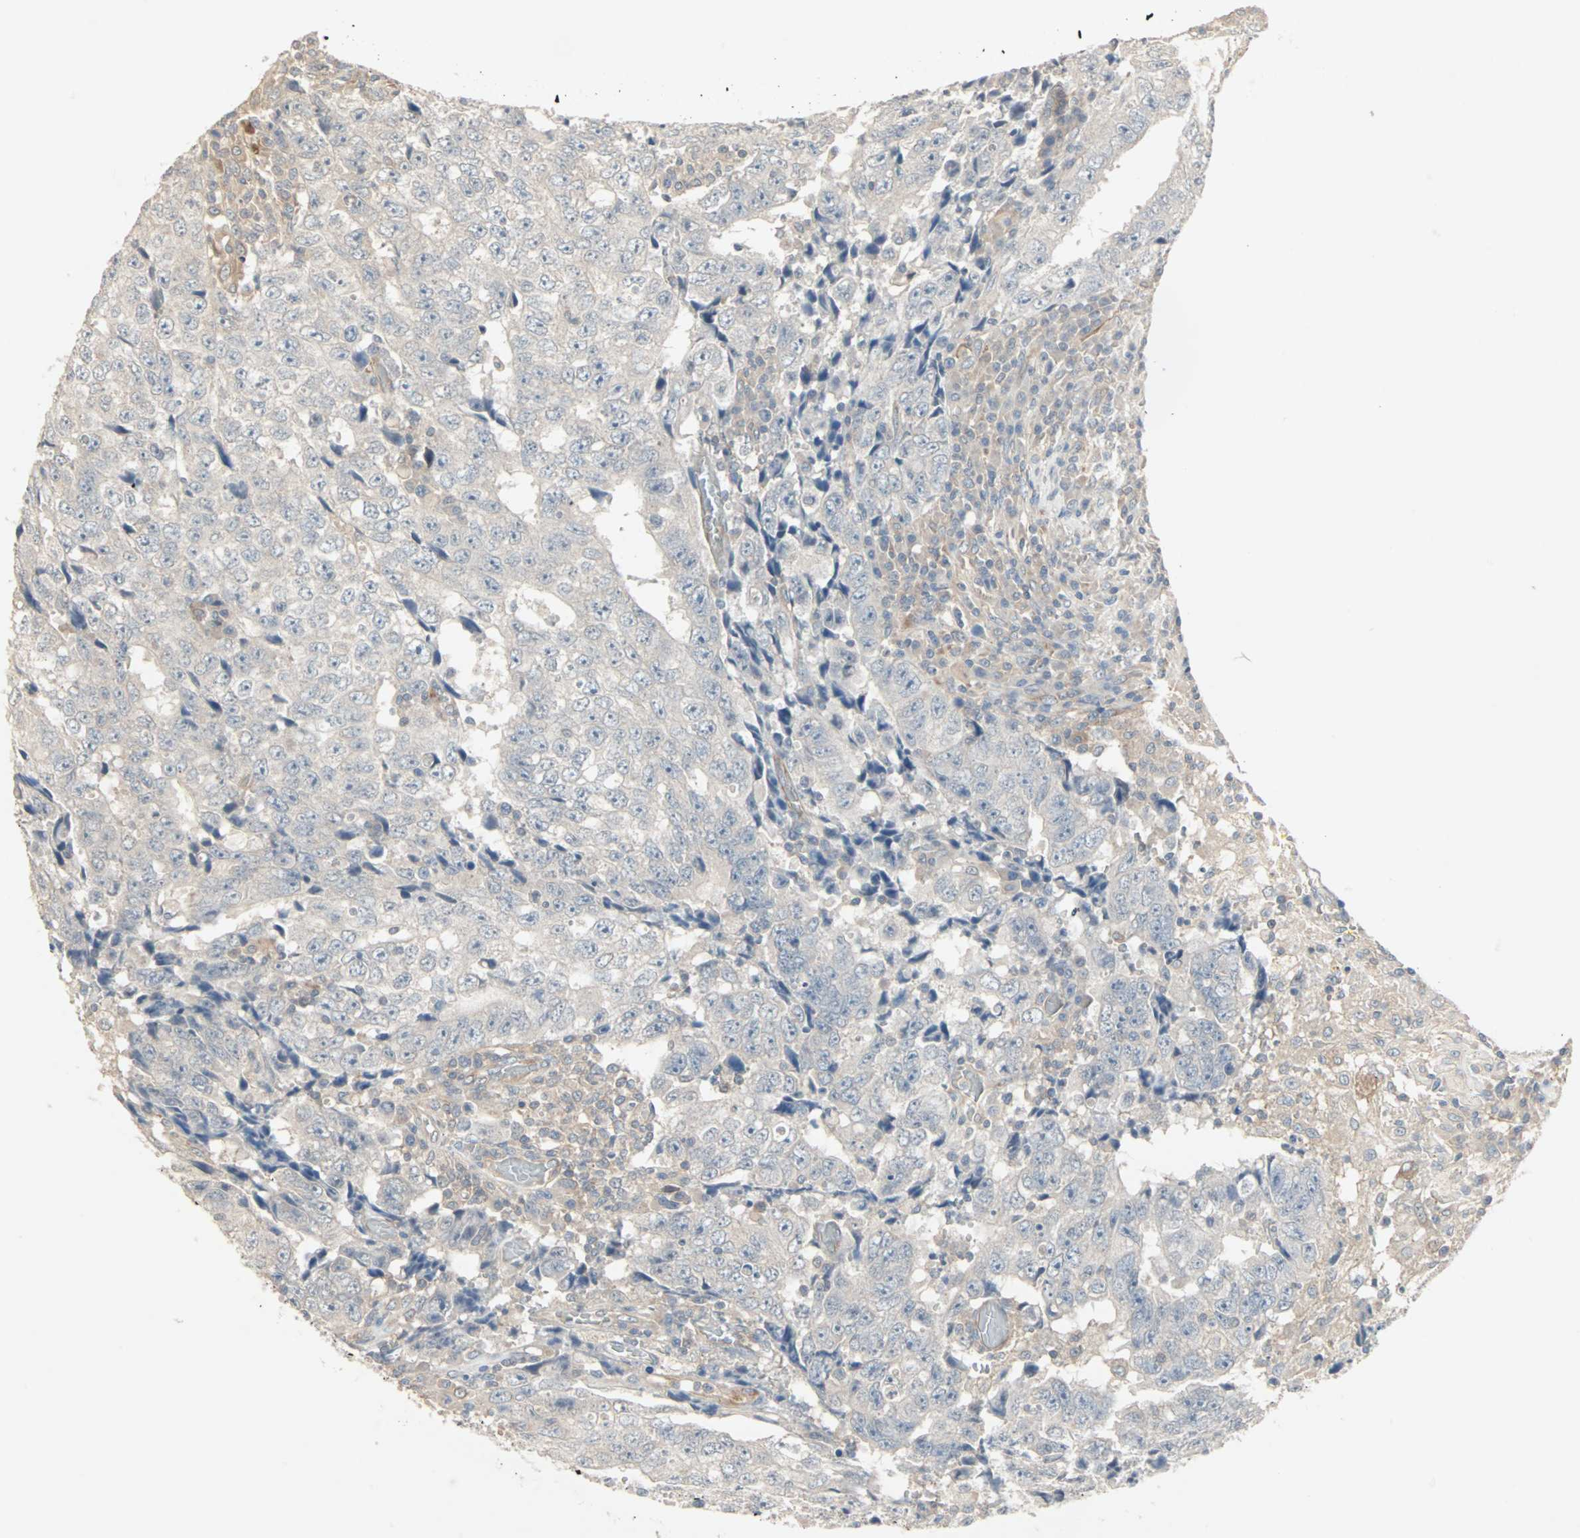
{"staining": {"intensity": "weak", "quantity": ">75%", "location": "cytoplasmic/membranous"}, "tissue": "testis cancer", "cell_type": "Tumor cells", "image_type": "cancer", "snomed": [{"axis": "morphology", "description": "Necrosis, NOS"}, {"axis": "morphology", "description": "Carcinoma, Embryonal, NOS"}, {"axis": "topography", "description": "Testis"}], "caption": "Immunohistochemistry histopathology image of neoplastic tissue: human embryonal carcinoma (testis) stained using immunohistochemistry reveals low levels of weak protein expression localized specifically in the cytoplasmic/membranous of tumor cells, appearing as a cytoplasmic/membranous brown color.", "gene": "ZFP36", "patient": {"sex": "male", "age": 19}}